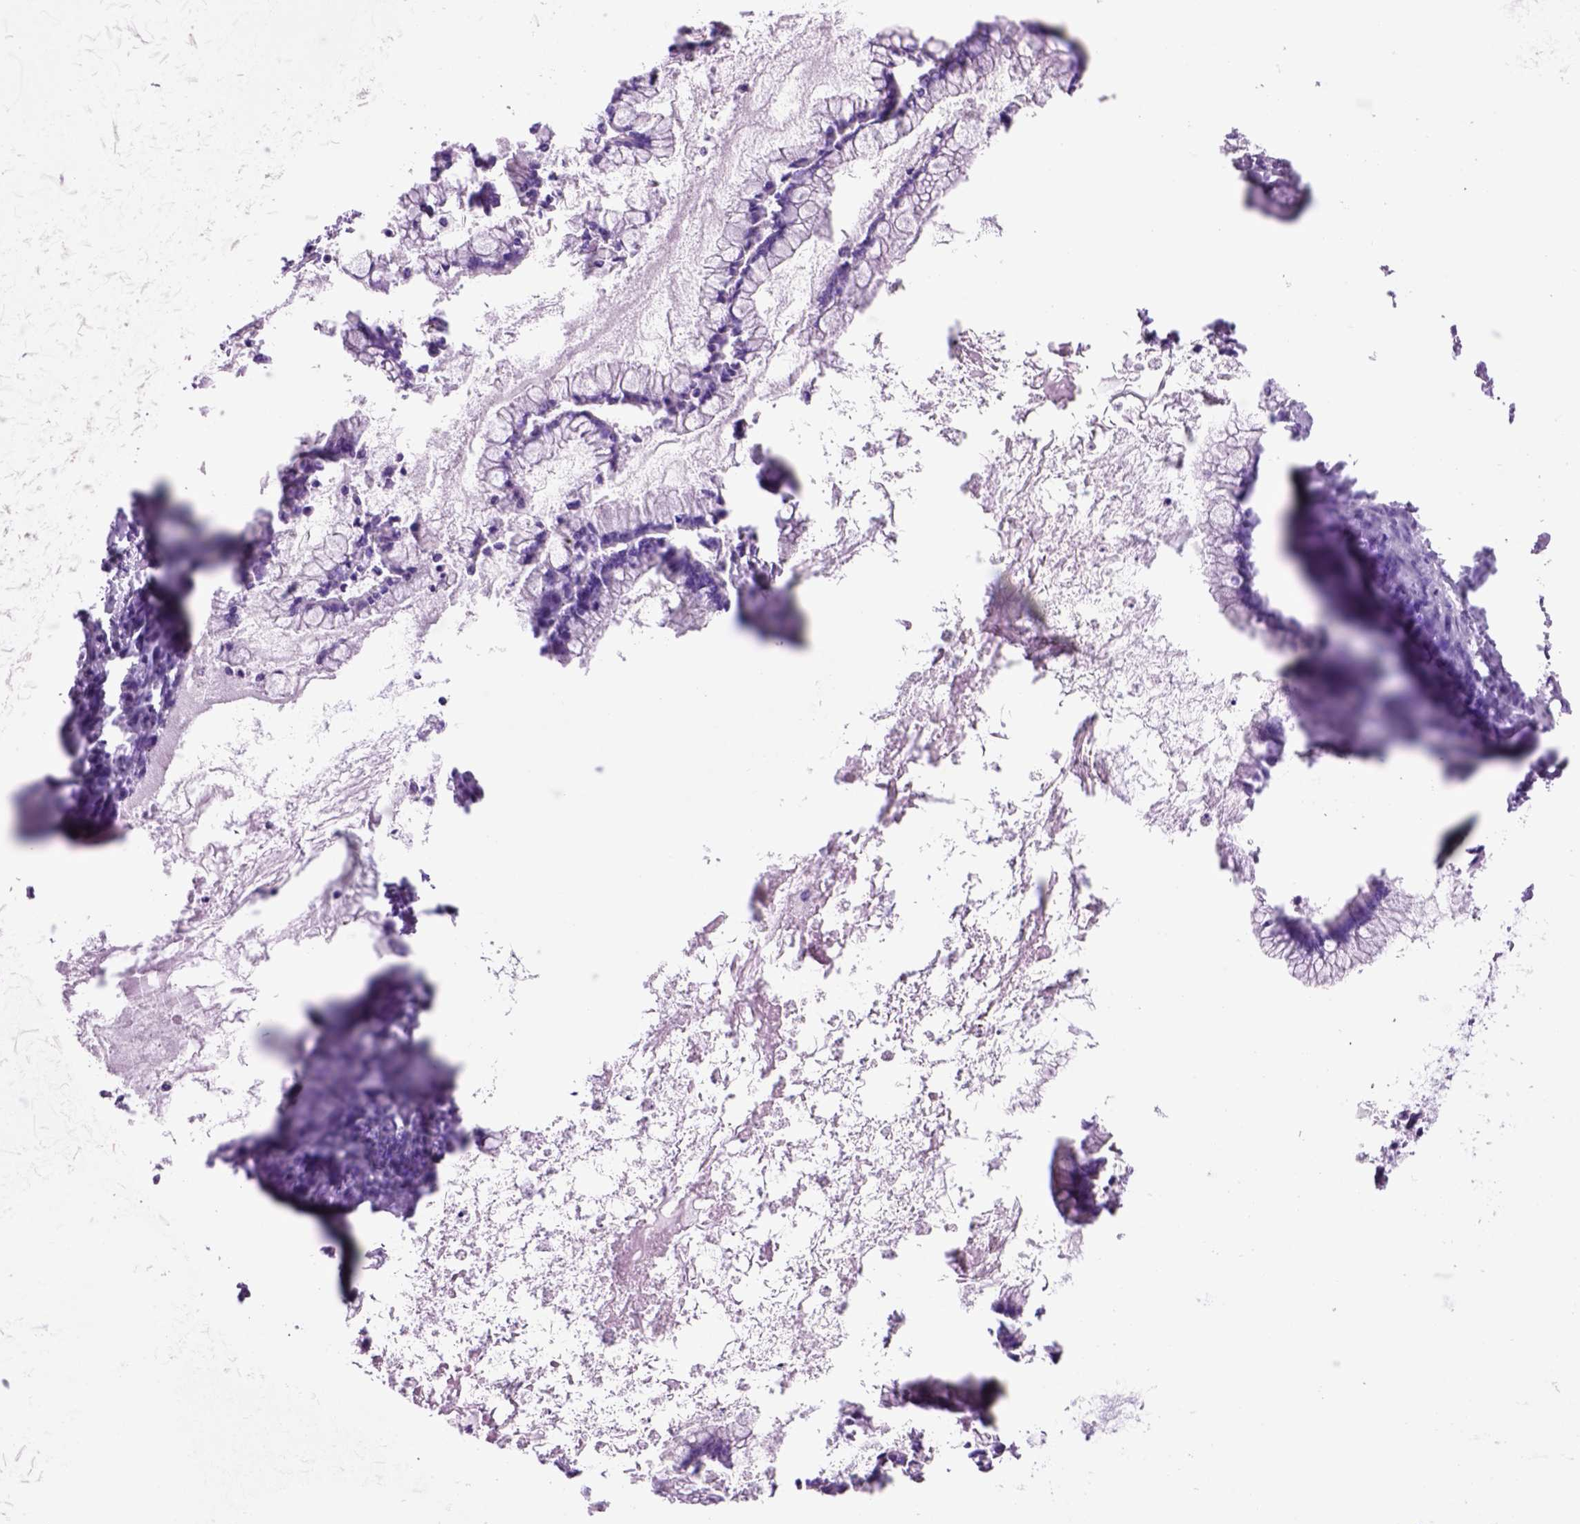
{"staining": {"intensity": "negative", "quantity": "none", "location": "none"}, "tissue": "ovarian cancer", "cell_type": "Tumor cells", "image_type": "cancer", "snomed": [{"axis": "morphology", "description": "Cystadenocarcinoma, mucinous, NOS"}, {"axis": "topography", "description": "Ovary"}], "caption": "Tumor cells show no significant protein staining in ovarian cancer.", "gene": "HHIPL2", "patient": {"sex": "female", "age": 67}}